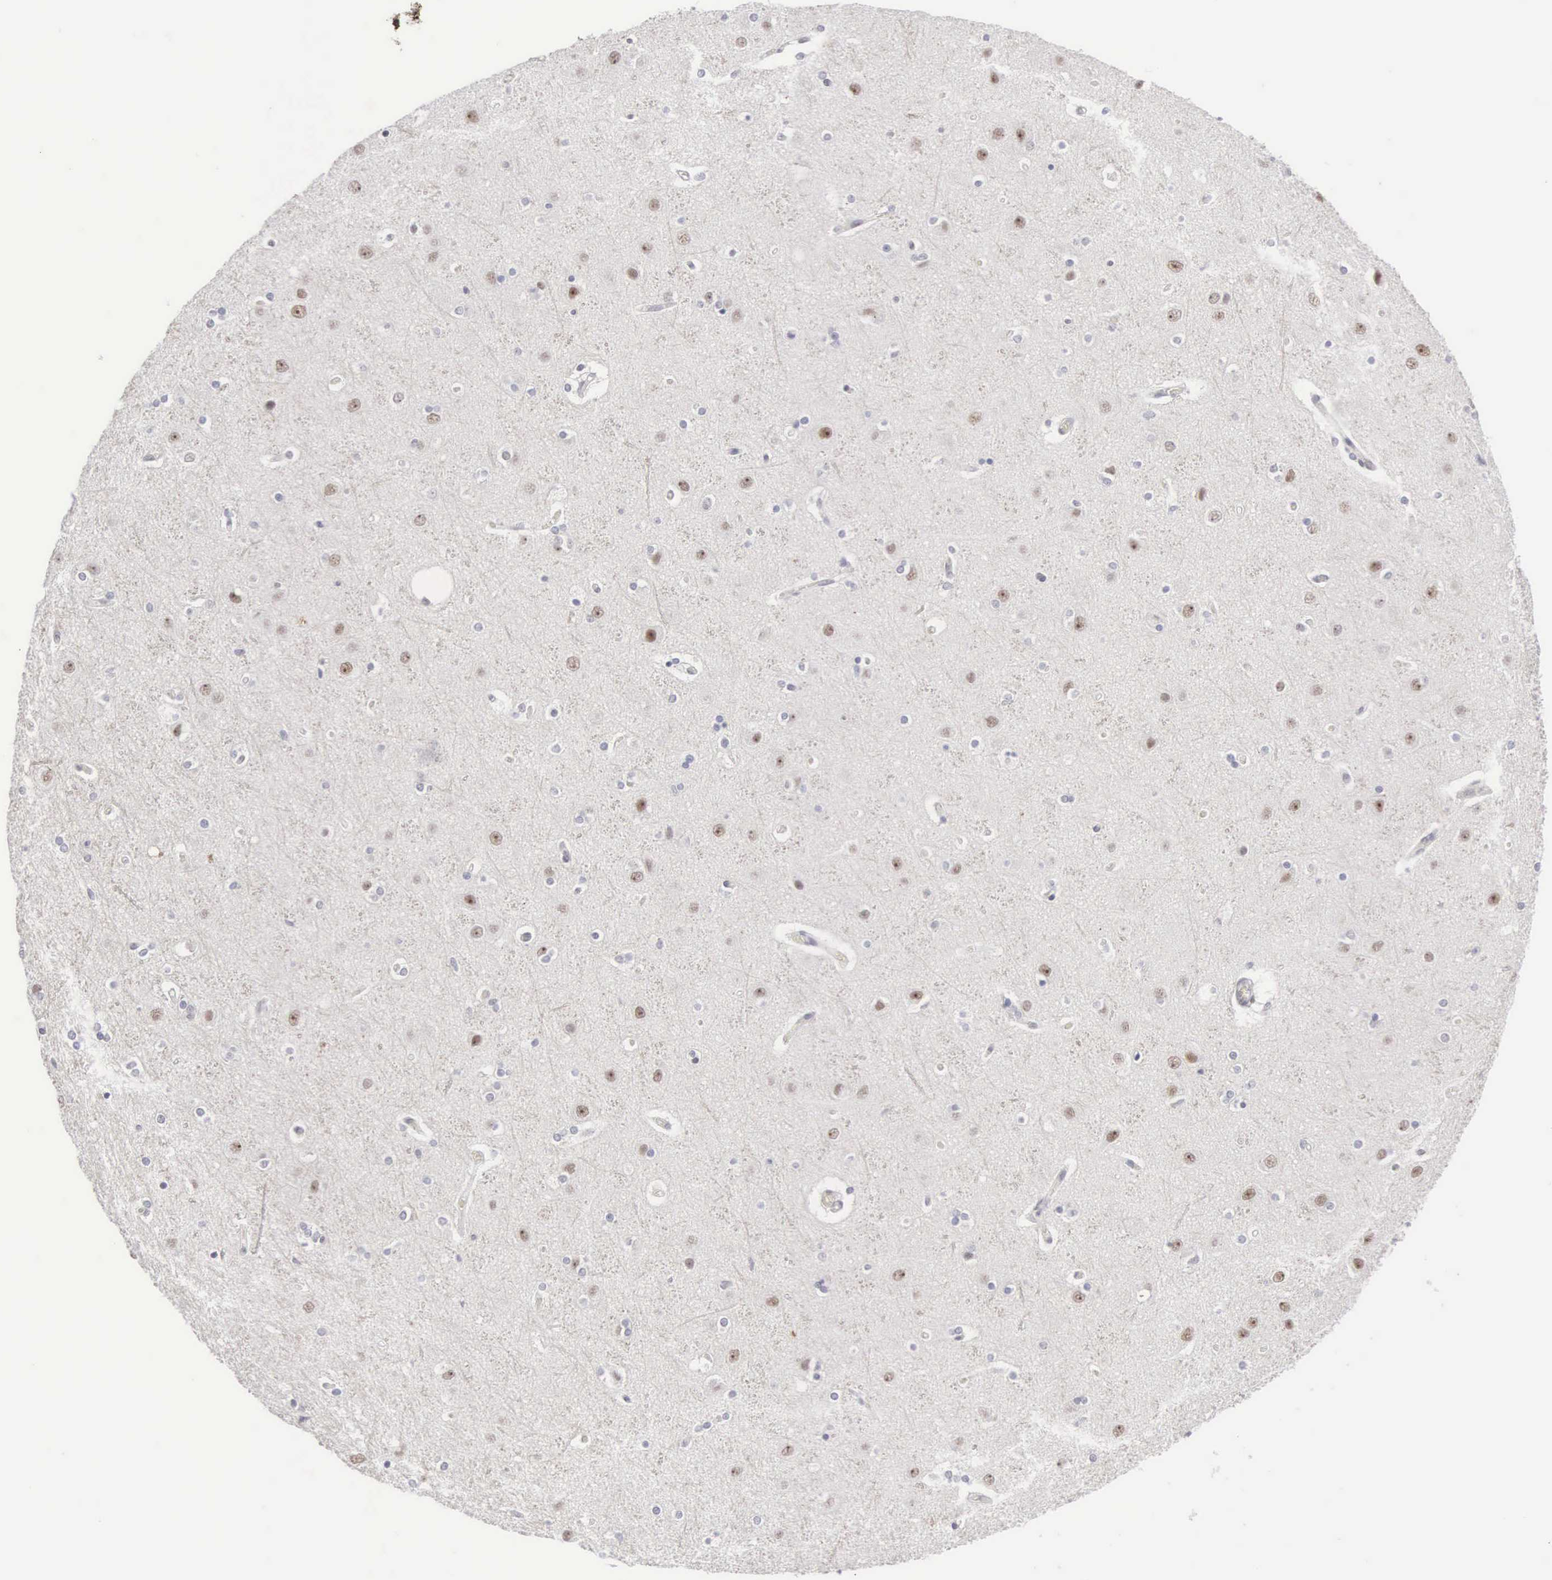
{"staining": {"intensity": "negative", "quantity": "none", "location": "none"}, "tissue": "cerebral cortex", "cell_type": "Endothelial cells", "image_type": "normal", "snomed": [{"axis": "morphology", "description": "Normal tissue, NOS"}, {"axis": "topography", "description": "Cerebral cortex"}], "caption": "This is an IHC image of benign human cerebral cortex. There is no staining in endothelial cells.", "gene": "MNAT1", "patient": {"sex": "female", "age": 54}}